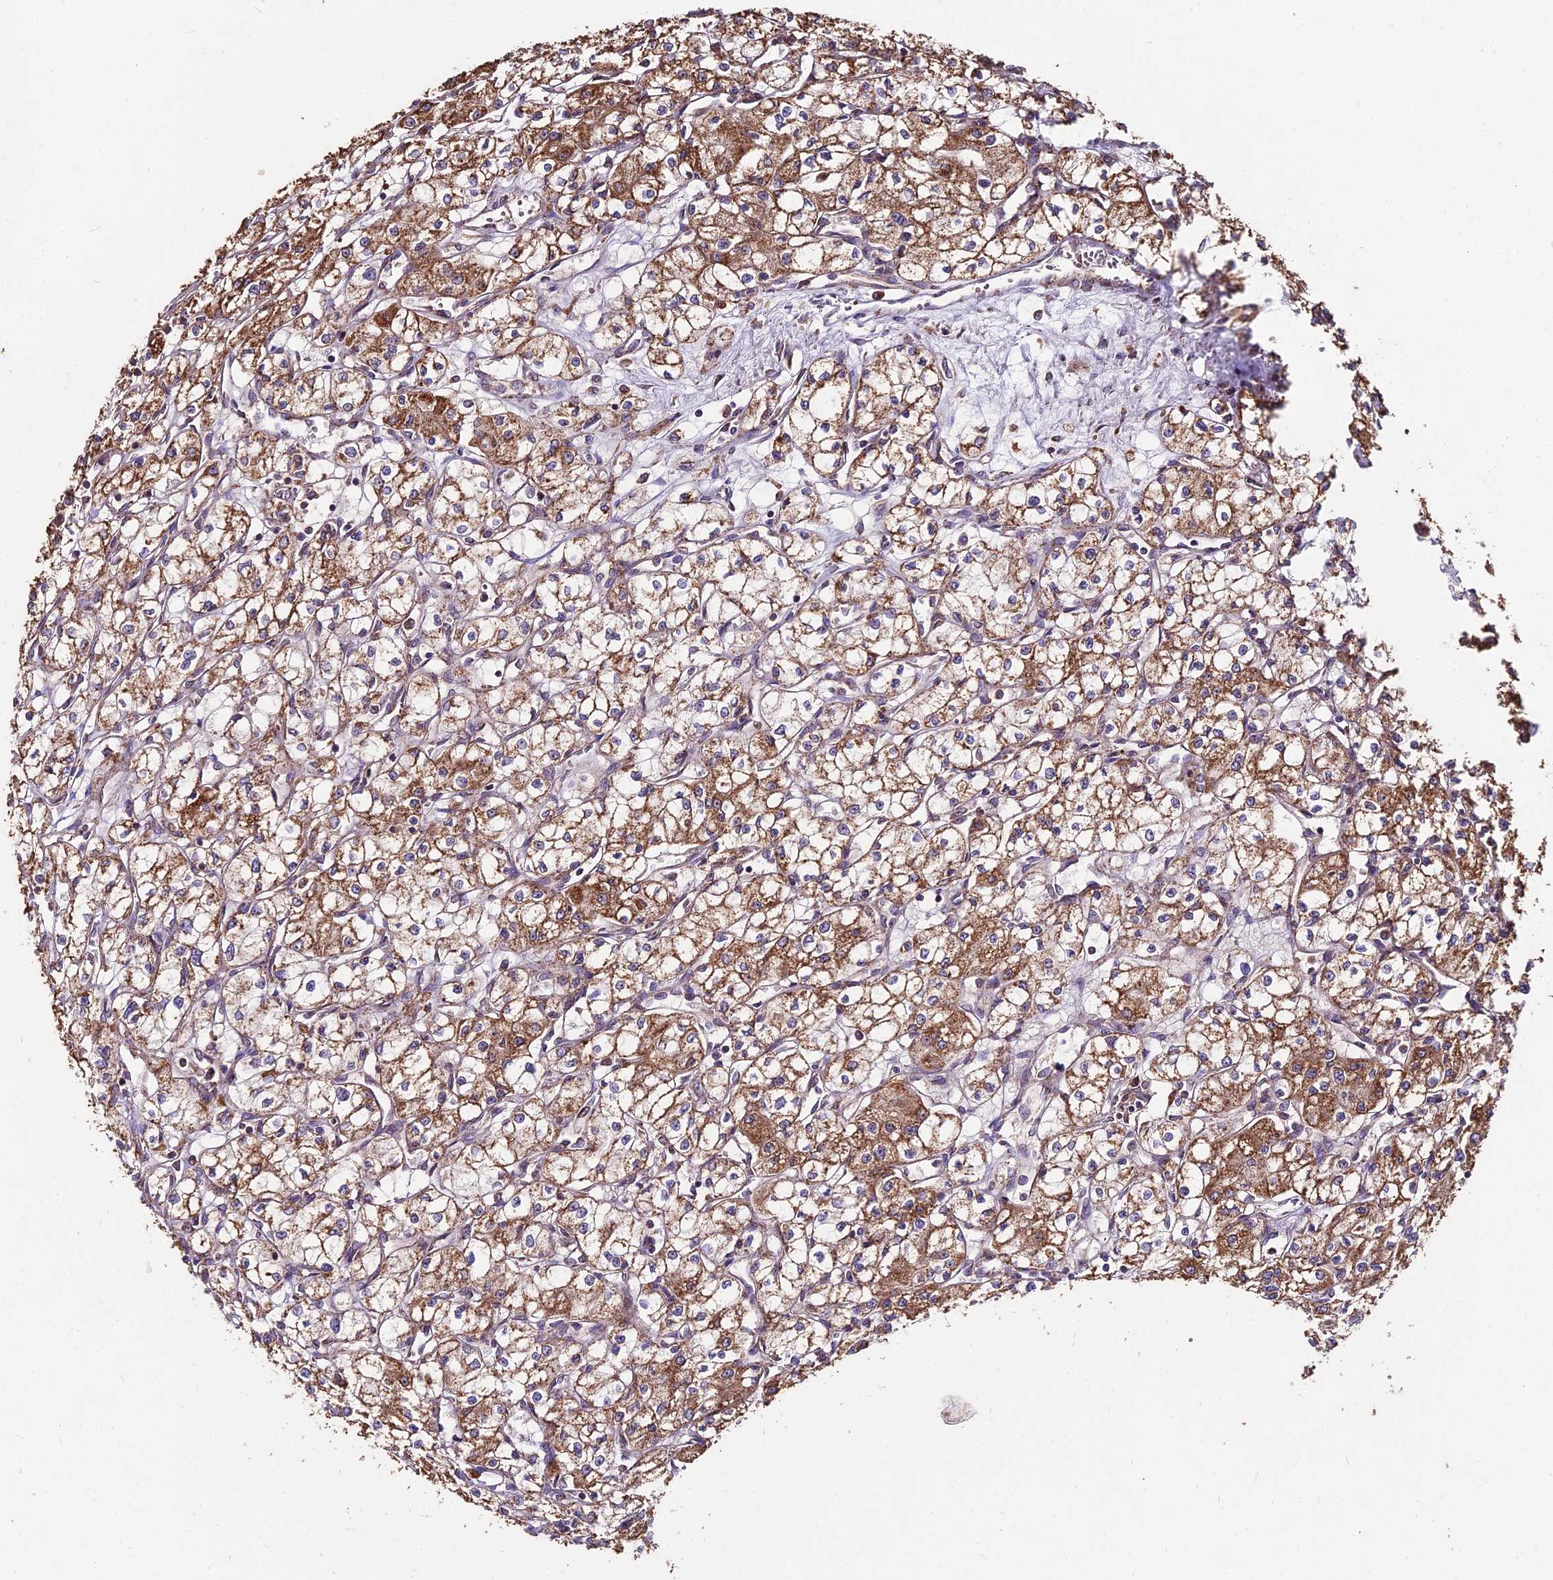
{"staining": {"intensity": "strong", "quantity": "25%-75%", "location": "cytoplasmic/membranous"}, "tissue": "renal cancer", "cell_type": "Tumor cells", "image_type": "cancer", "snomed": [{"axis": "morphology", "description": "Adenocarcinoma, NOS"}, {"axis": "topography", "description": "Kidney"}], "caption": "Protein expression by immunohistochemistry displays strong cytoplasmic/membranous expression in approximately 25%-75% of tumor cells in renal adenocarcinoma. The staining was performed using DAB, with brown indicating positive protein expression. Nuclei are stained blue with hematoxylin.", "gene": "CEMIP2", "patient": {"sex": "male", "age": 59}}